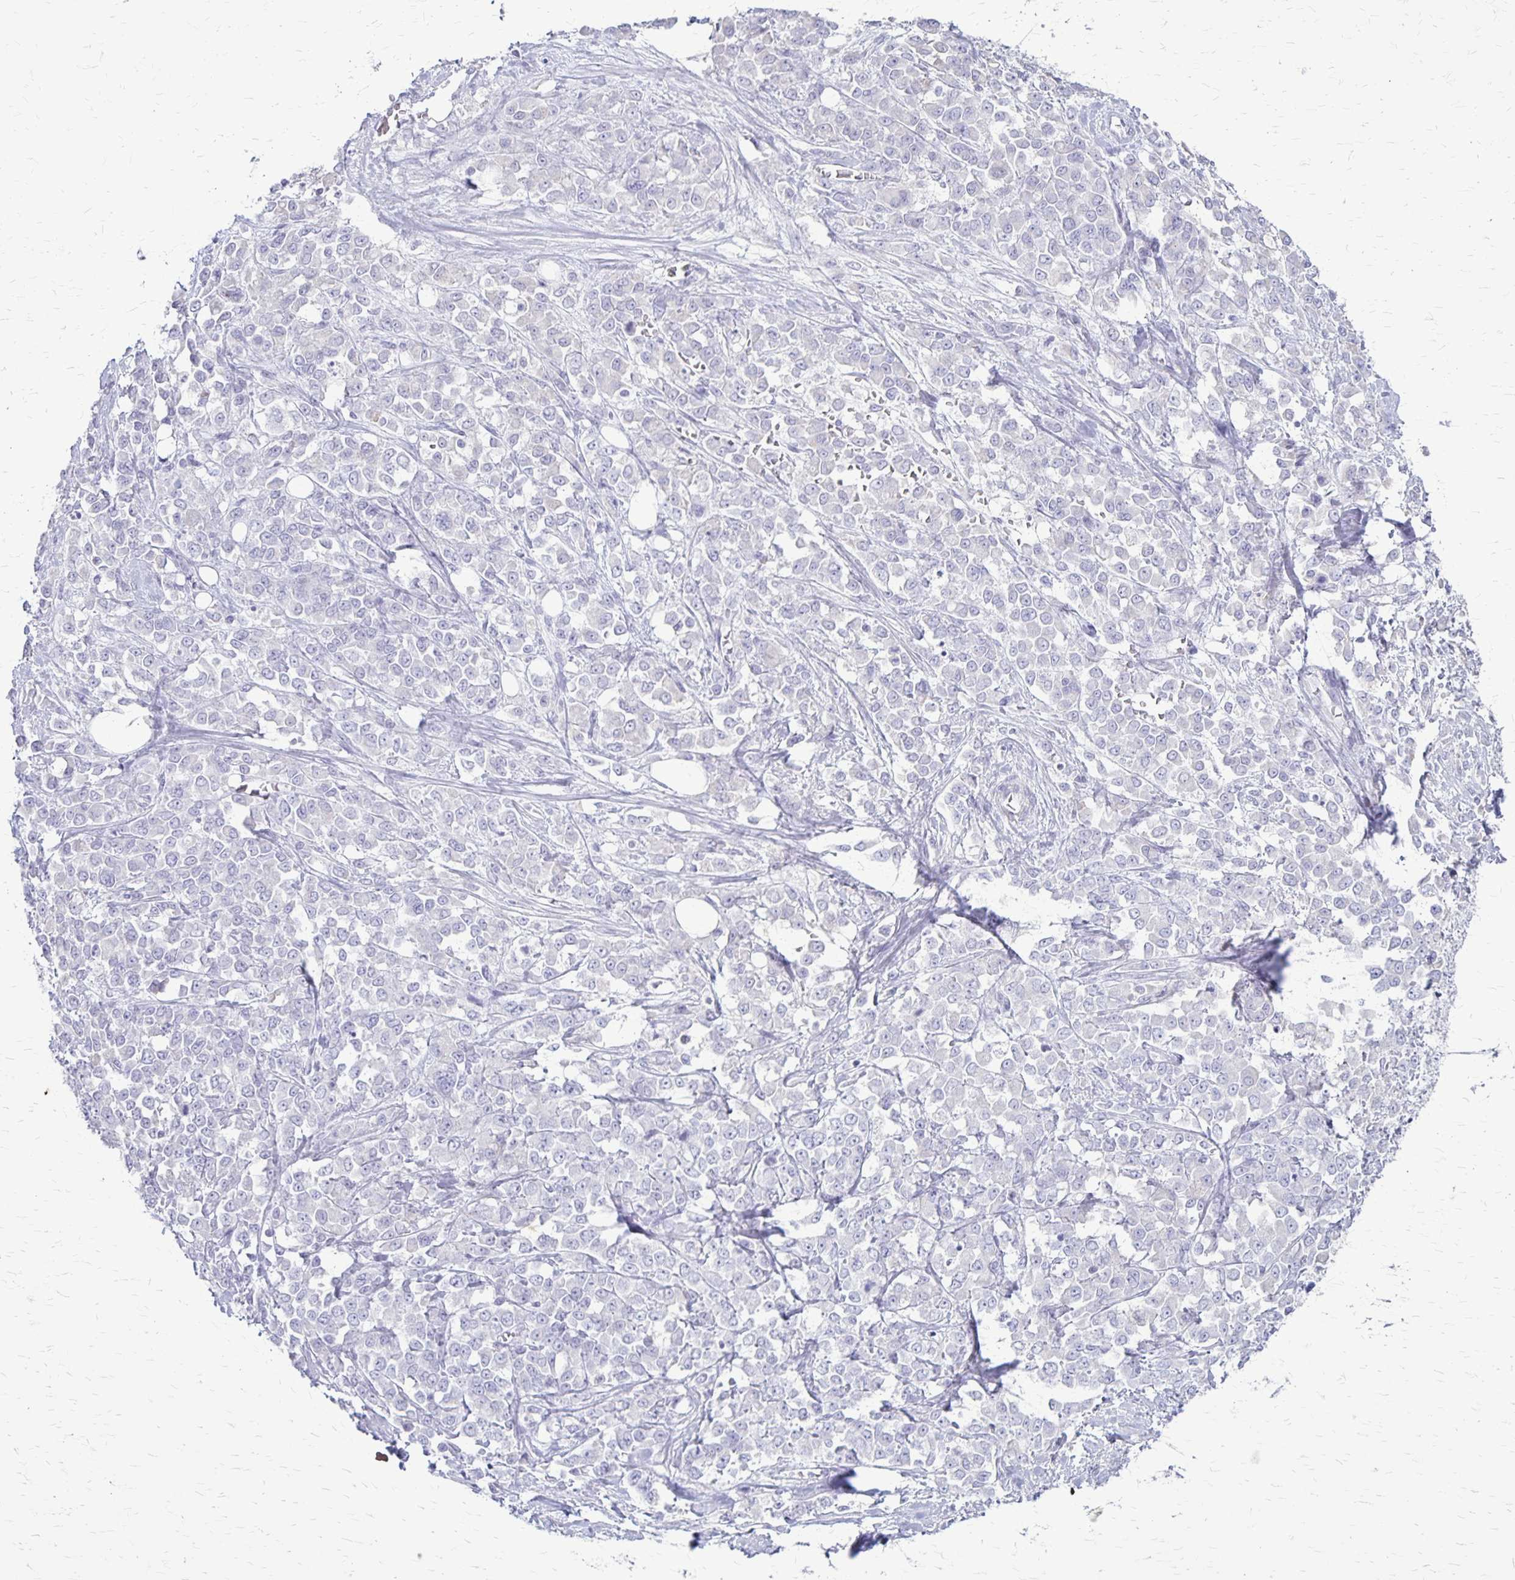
{"staining": {"intensity": "negative", "quantity": "none", "location": "none"}, "tissue": "stomach cancer", "cell_type": "Tumor cells", "image_type": "cancer", "snomed": [{"axis": "morphology", "description": "Adenocarcinoma, NOS"}, {"axis": "topography", "description": "Stomach"}], "caption": "Micrograph shows no significant protein staining in tumor cells of stomach cancer (adenocarcinoma). (Stains: DAB IHC with hematoxylin counter stain, Microscopy: brightfield microscopy at high magnification).", "gene": "GP9", "patient": {"sex": "female", "age": 76}}